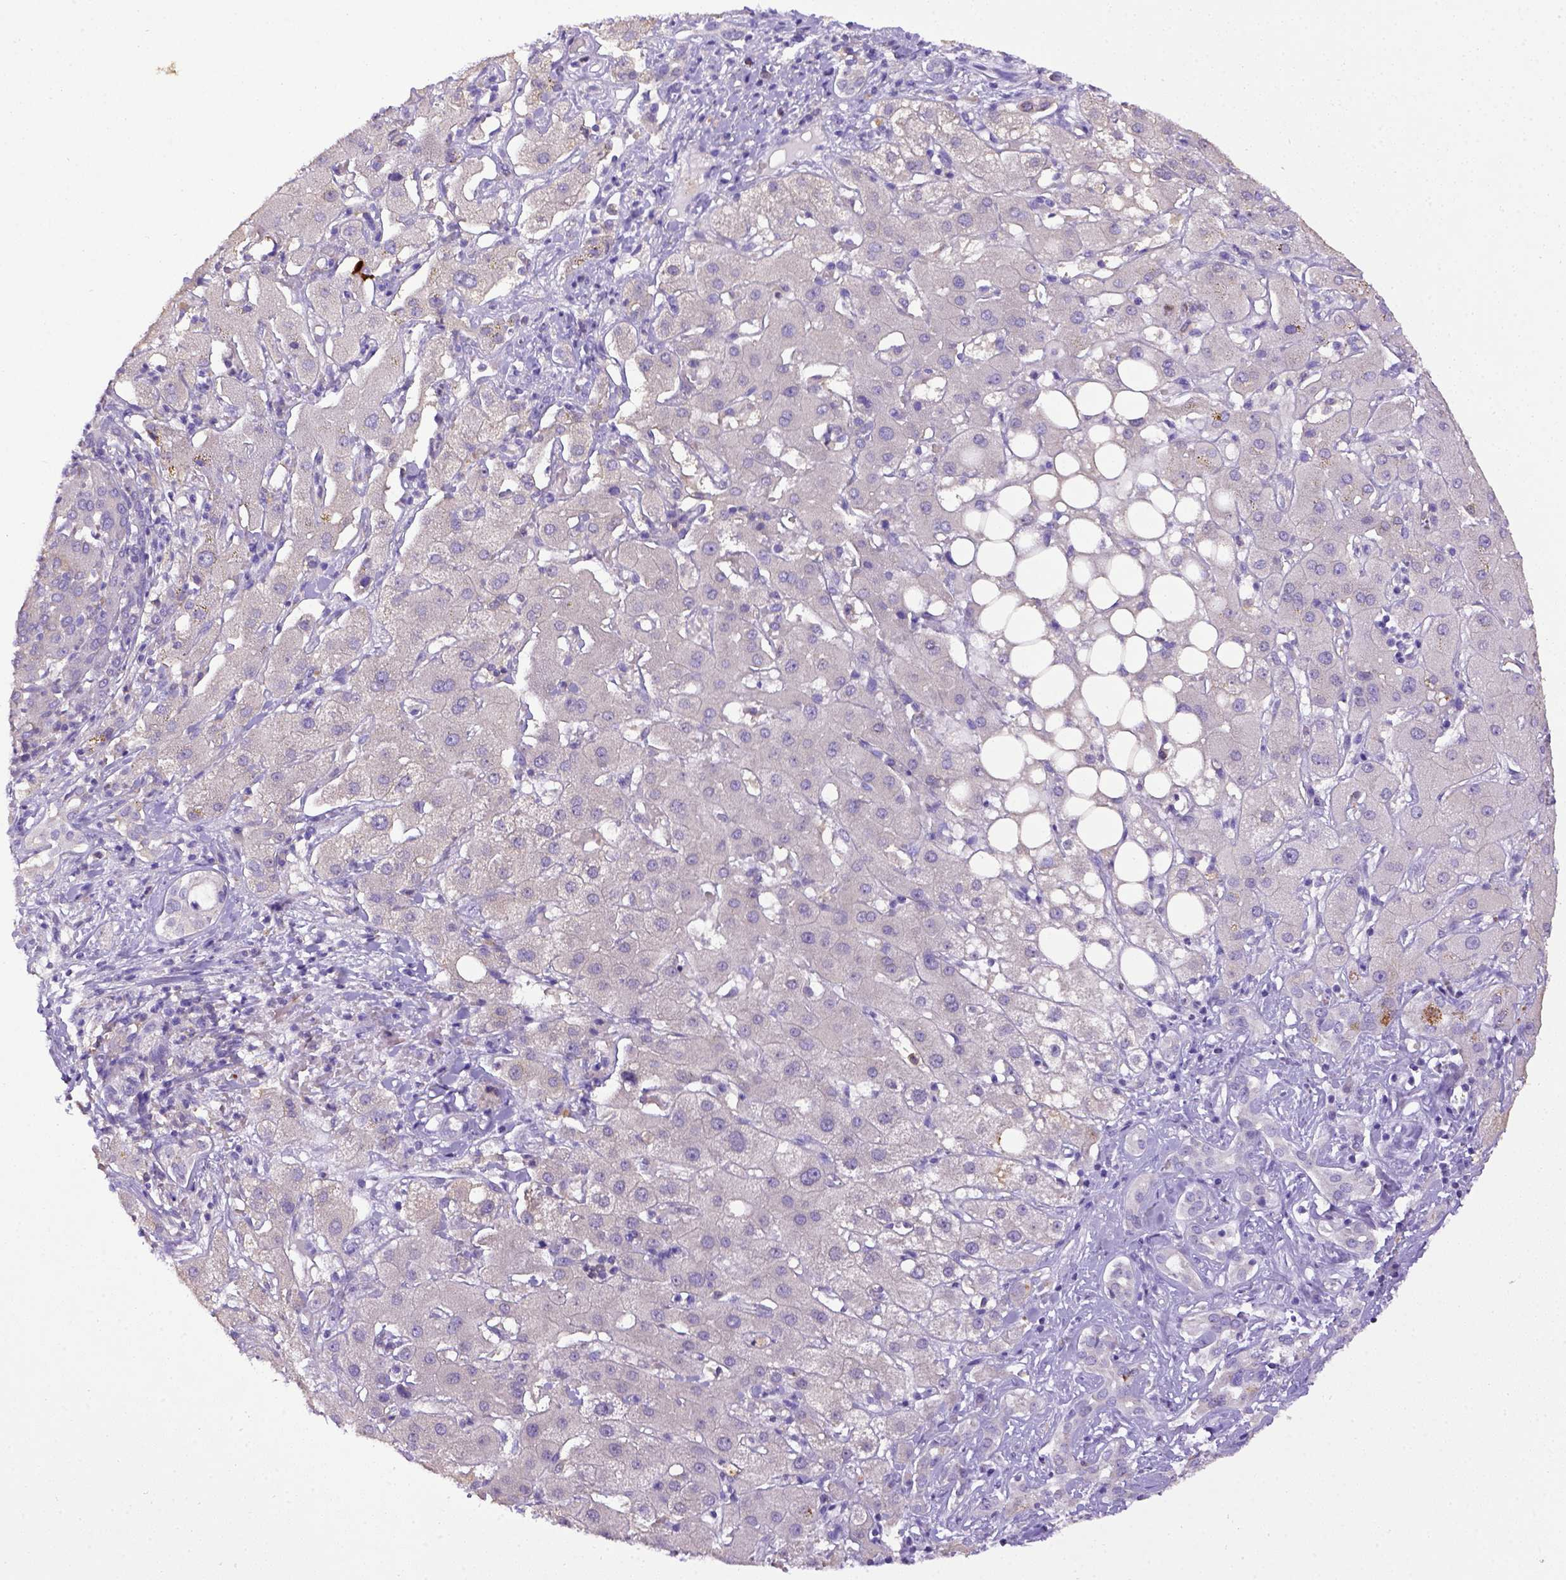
{"staining": {"intensity": "negative", "quantity": "none", "location": "none"}, "tissue": "liver cancer", "cell_type": "Tumor cells", "image_type": "cancer", "snomed": [{"axis": "morphology", "description": "Carcinoma, Hepatocellular, NOS"}, {"axis": "topography", "description": "Liver"}], "caption": "Immunohistochemistry photomicrograph of neoplastic tissue: liver cancer (hepatocellular carcinoma) stained with DAB (3,3'-diaminobenzidine) displays no significant protein positivity in tumor cells.", "gene": "CD40", "patient": {"sex": "male", "age": 65}}